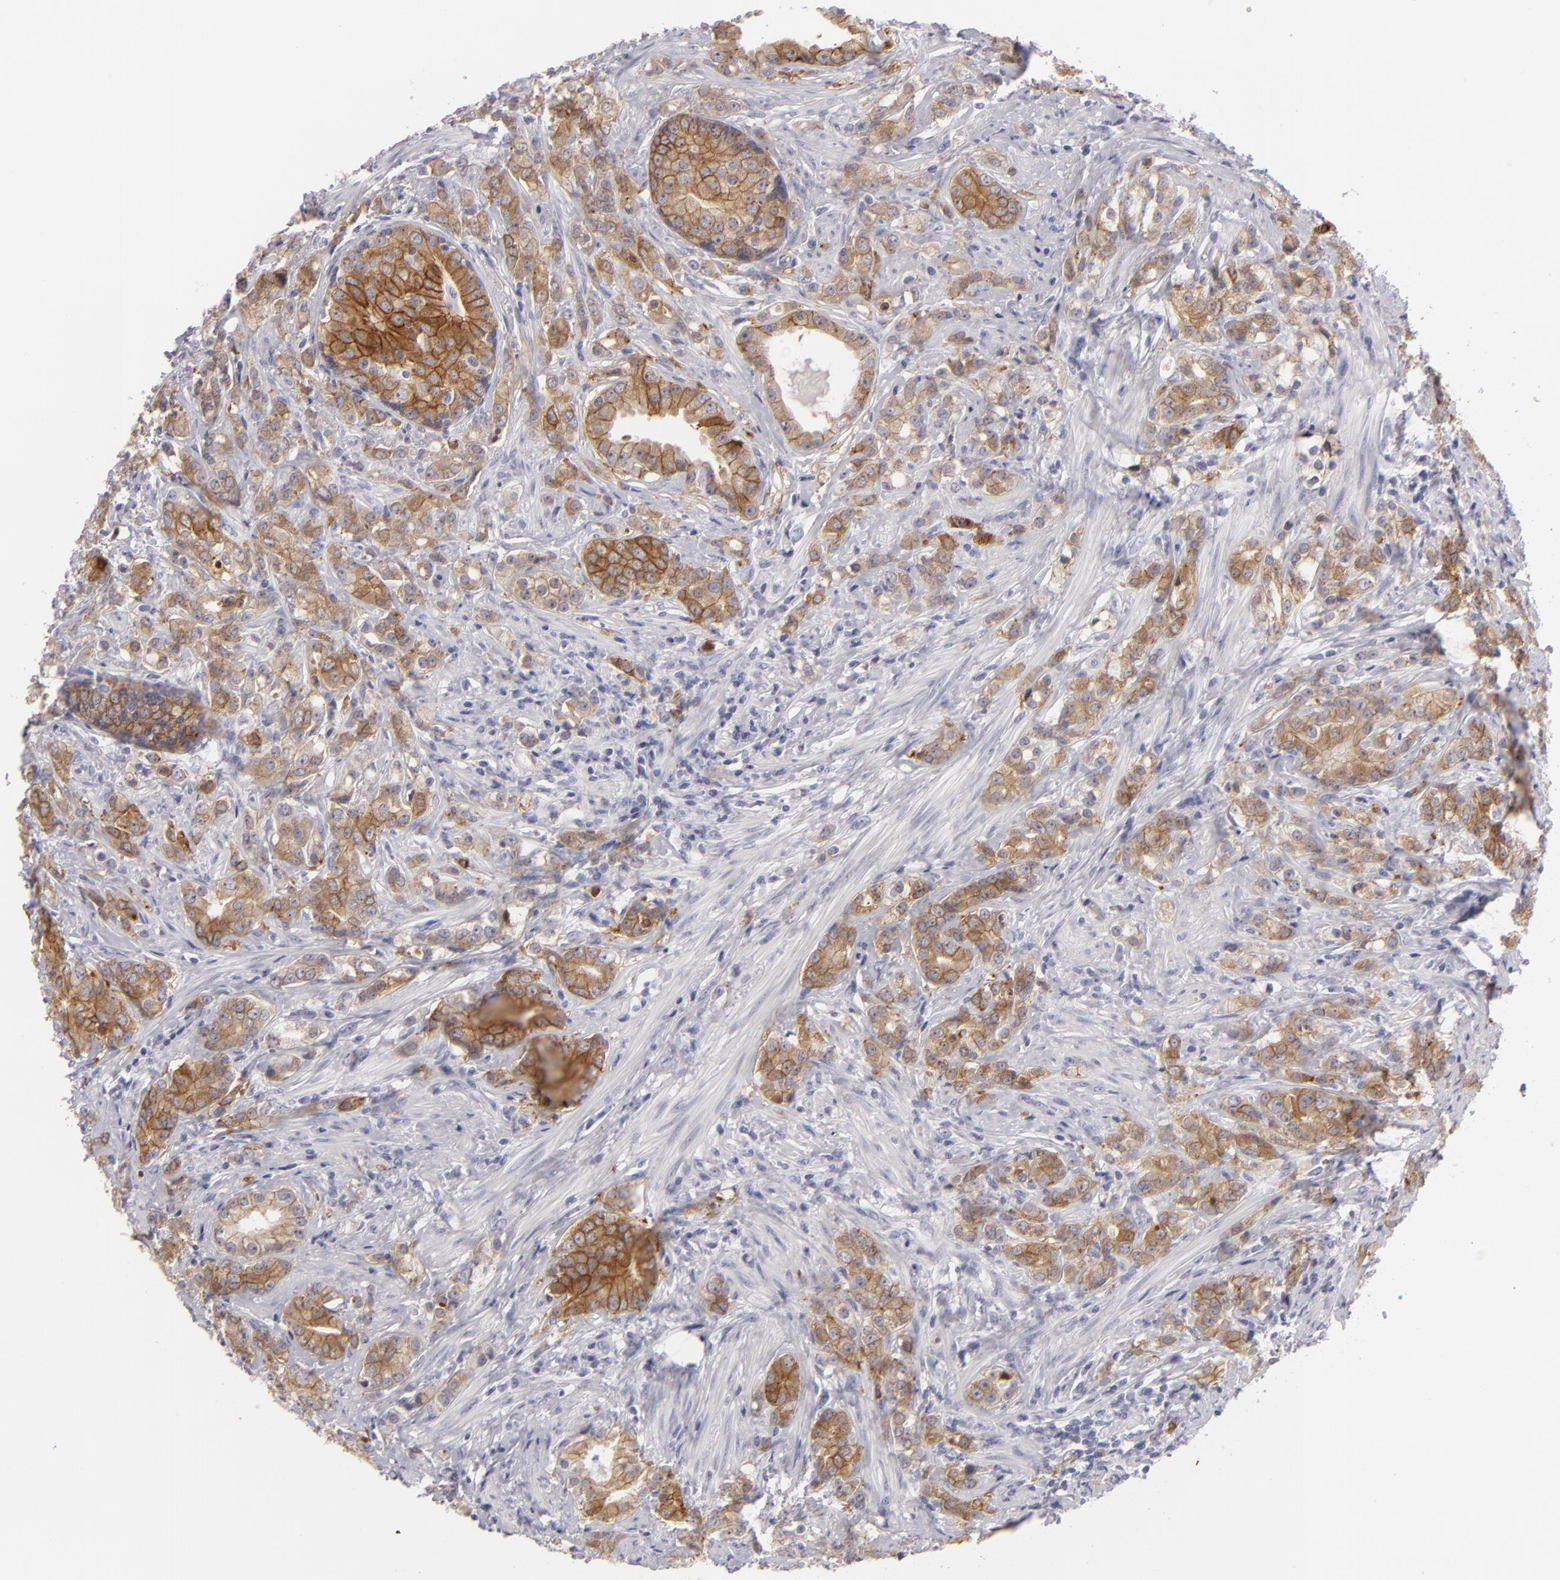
{"staining": {"intensity": "moderate", "quantity": "25%-75%", "location": "cytoplasmic/membranous"}, "tissue": "prostate cancer", "cell_type": "Tumor cells", "image_type": "cancer", "snomed": [{"axis": "morphology", "description": "Adenocarcinoma, Medium grade"}, {"axis": "topography", "description": "Prostate"}], "caption": "Prostate cancer (medium-grade adenocarcinoma) was stained to show a protein in brown. There is medium levels of moderate cytoplasmic/membranous positivity in about 25%-75% of tumor cells.", "gene": "JUP", "patient": {"sex": "male", "age": 59}}